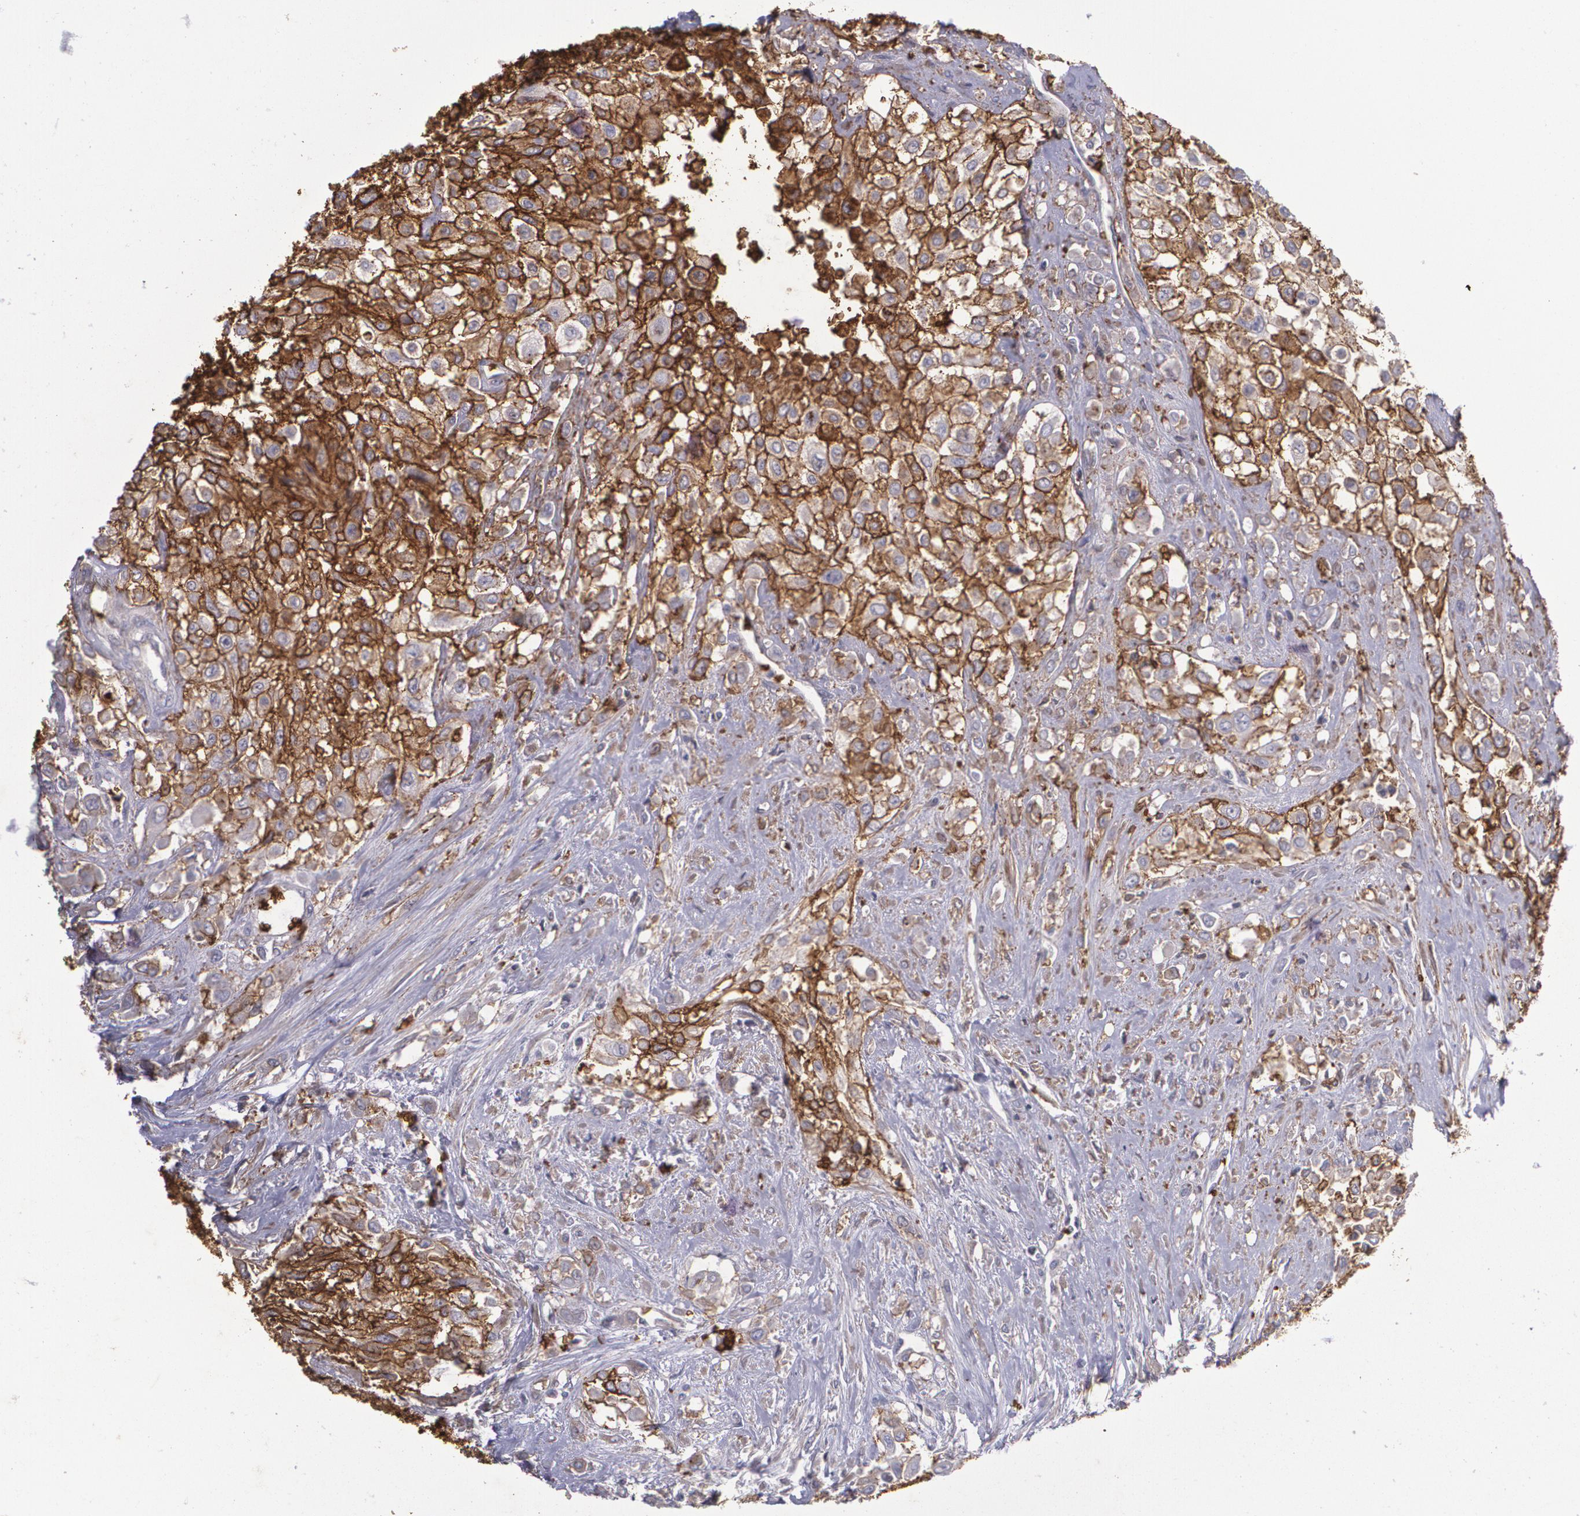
{"staining": {"intensity": "strong", "quantity": ">75%", "location": "cytoplasmic/membranous"}, "tissue": "urothelial cancer", "cell_type": "Tumor cells", "image_type": "cancer", "snomed": [{"axis": "morphology", "description": "Urothelial carcinoma, High grade"}, {"axis": "topography", "description": "Urinary bladder"}], "caption": "Tumor cells reveal strong cytoplasmic/membranous expression in about >75% of cells in urothelial cancer.", "gene": "SLC2A1", "patient": {"sex": "male", "age": 57}}